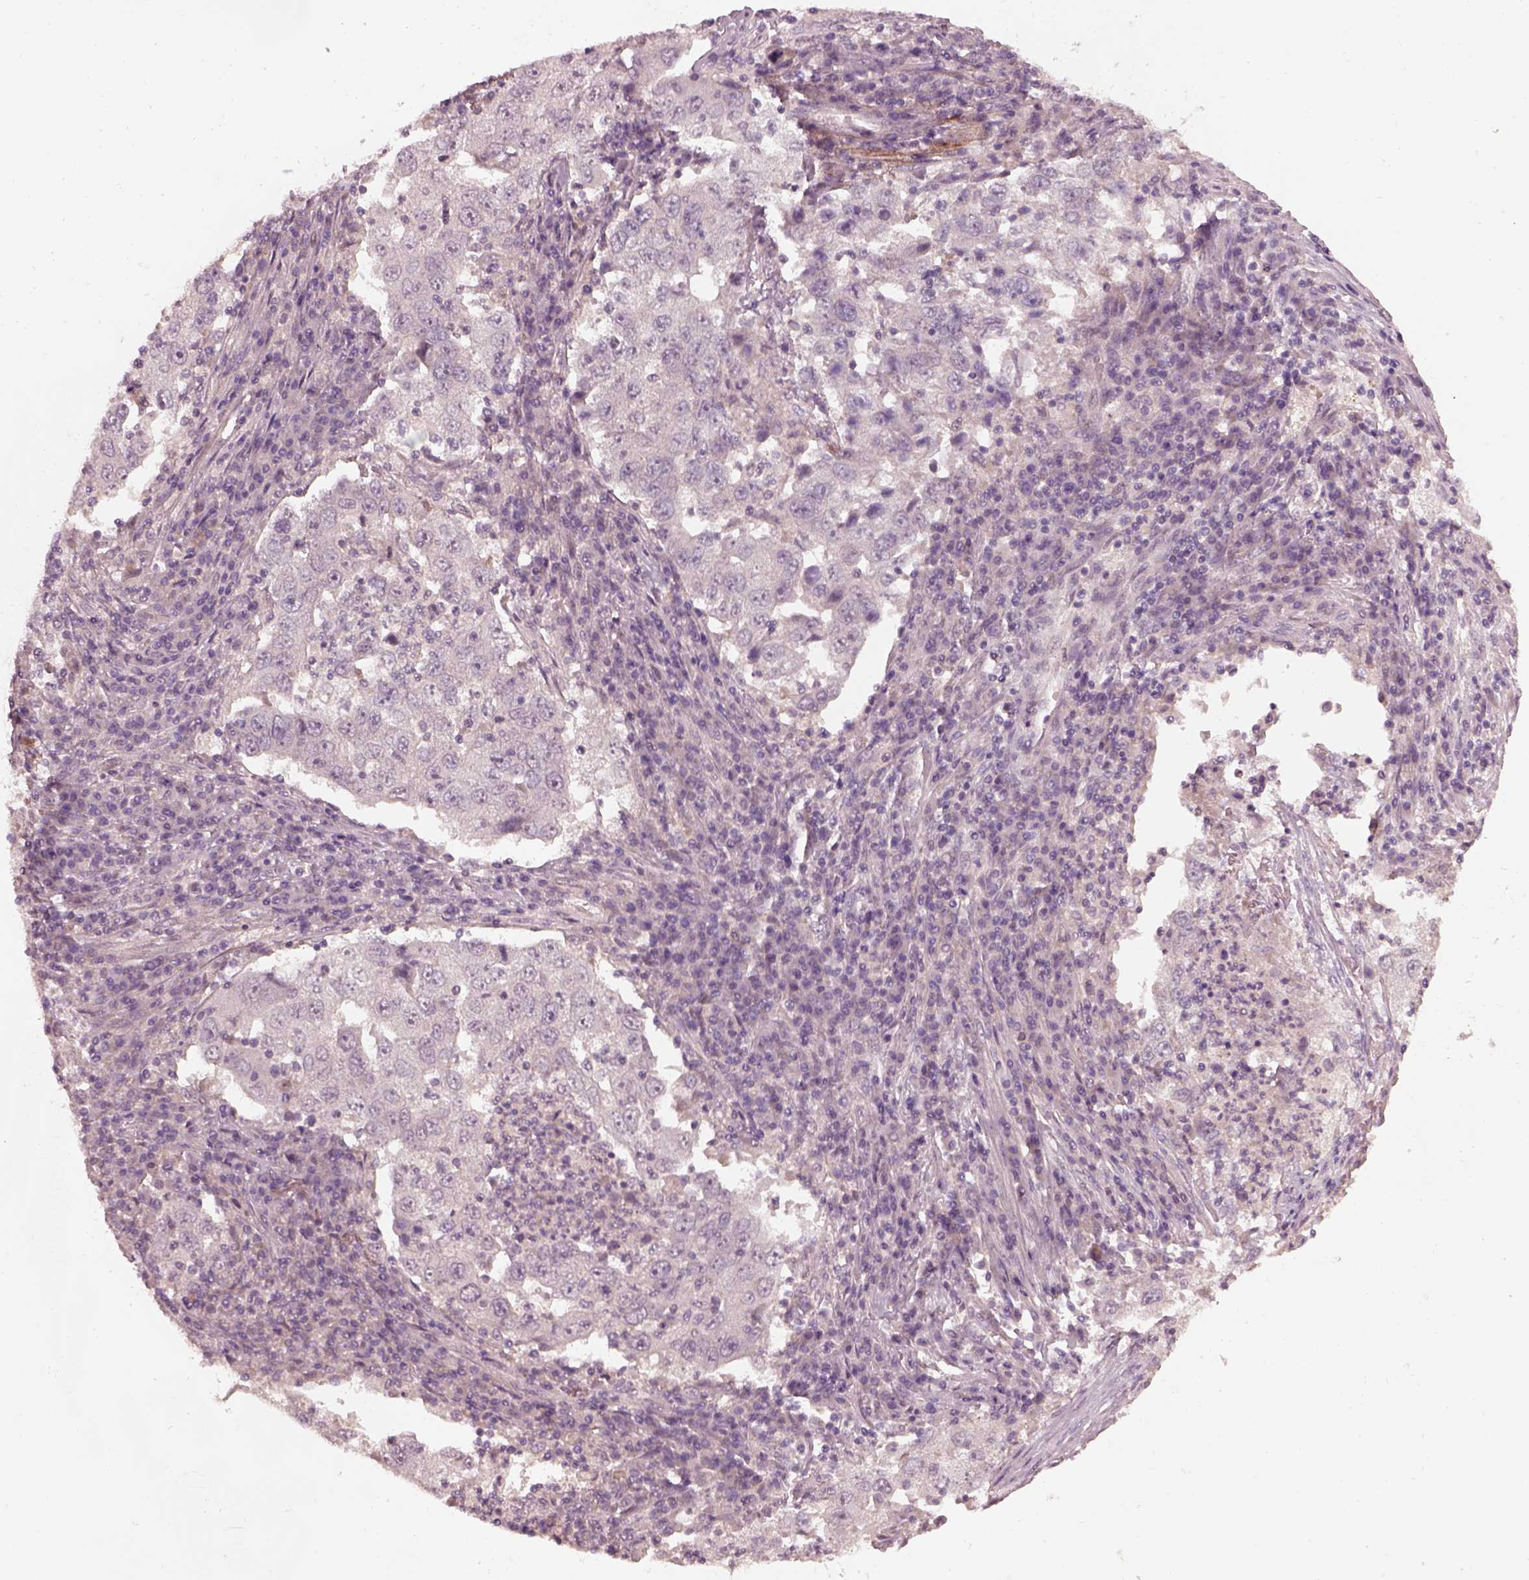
{"staining": {"intensity": "negative", "quantity": "none", "location": "none"}, "tissue": "lung cancer", "cell_type": "Tumor cells", "image_type": "cancer", "snomed": [{"axis": "morphology", "description": "Adenocarcinoma, NOS"}, {"axis": "topography", "description": "Lung"}], "caption": "Tumor cells show no significant protein staining in lung cancer. (DAB (3,3'-diaminobenzidine) immunohistochemistry (IHC) with hematoxylin counter stain).", "gene": "EFEMP1", "patient": {"sex": "male", "age": 73}}